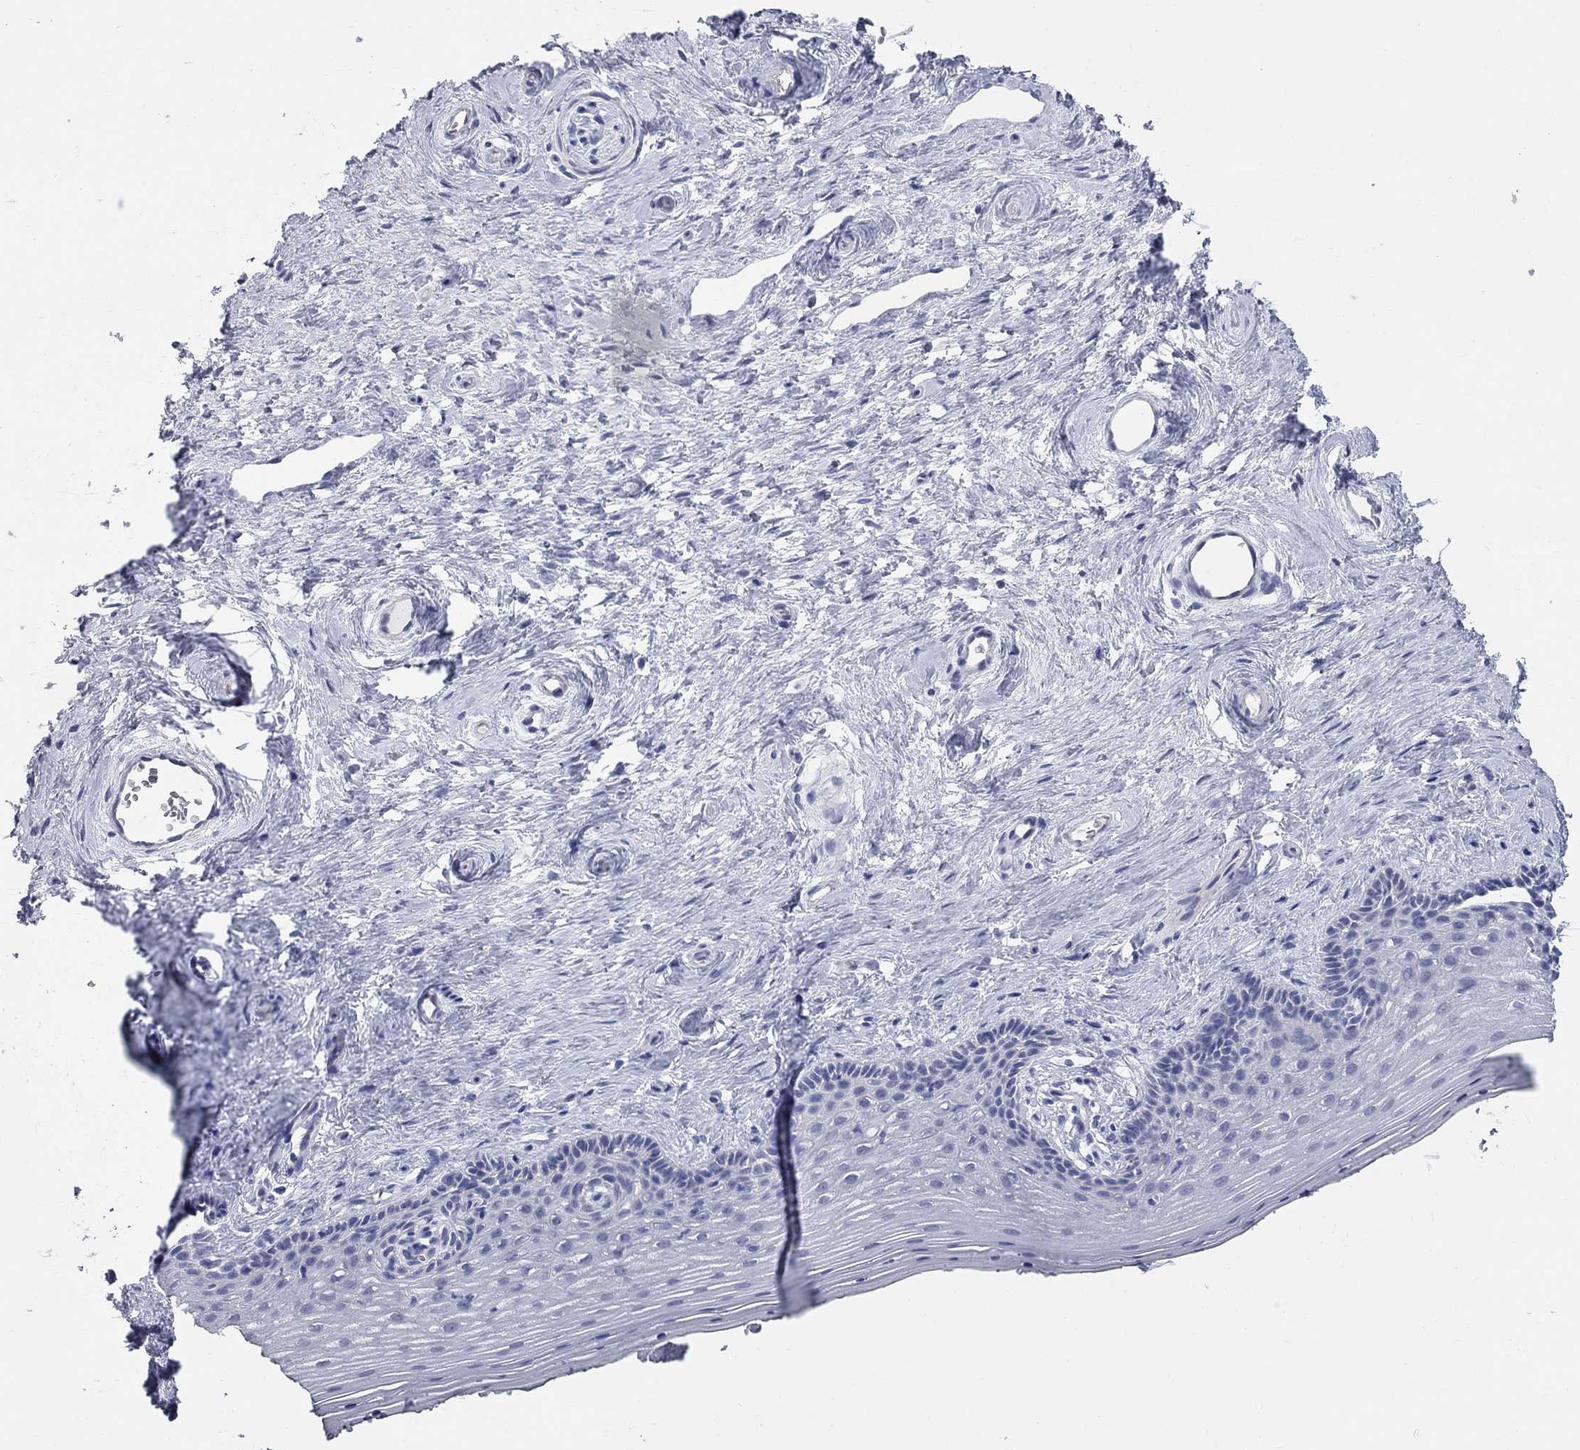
{"staining": {"intensity": "negative", "quantity": "none", "location": "none"}, "tissue": "vagina", "cell_type": "Squamous epithelial cells", "image_type": "normal", "snomed": [{"axis": "morphology", "description": "Normal tissue, NOS"}, {"axis": "topography", "description": "Vagina"}], "caption": "High power microscopy histopathology image of an IHC histopathology image of normal vagina, revealing no significant positivity in squamous epithelial cells.", "gene": "AOX1", "patient": {"sex": "female", "age": 45}}